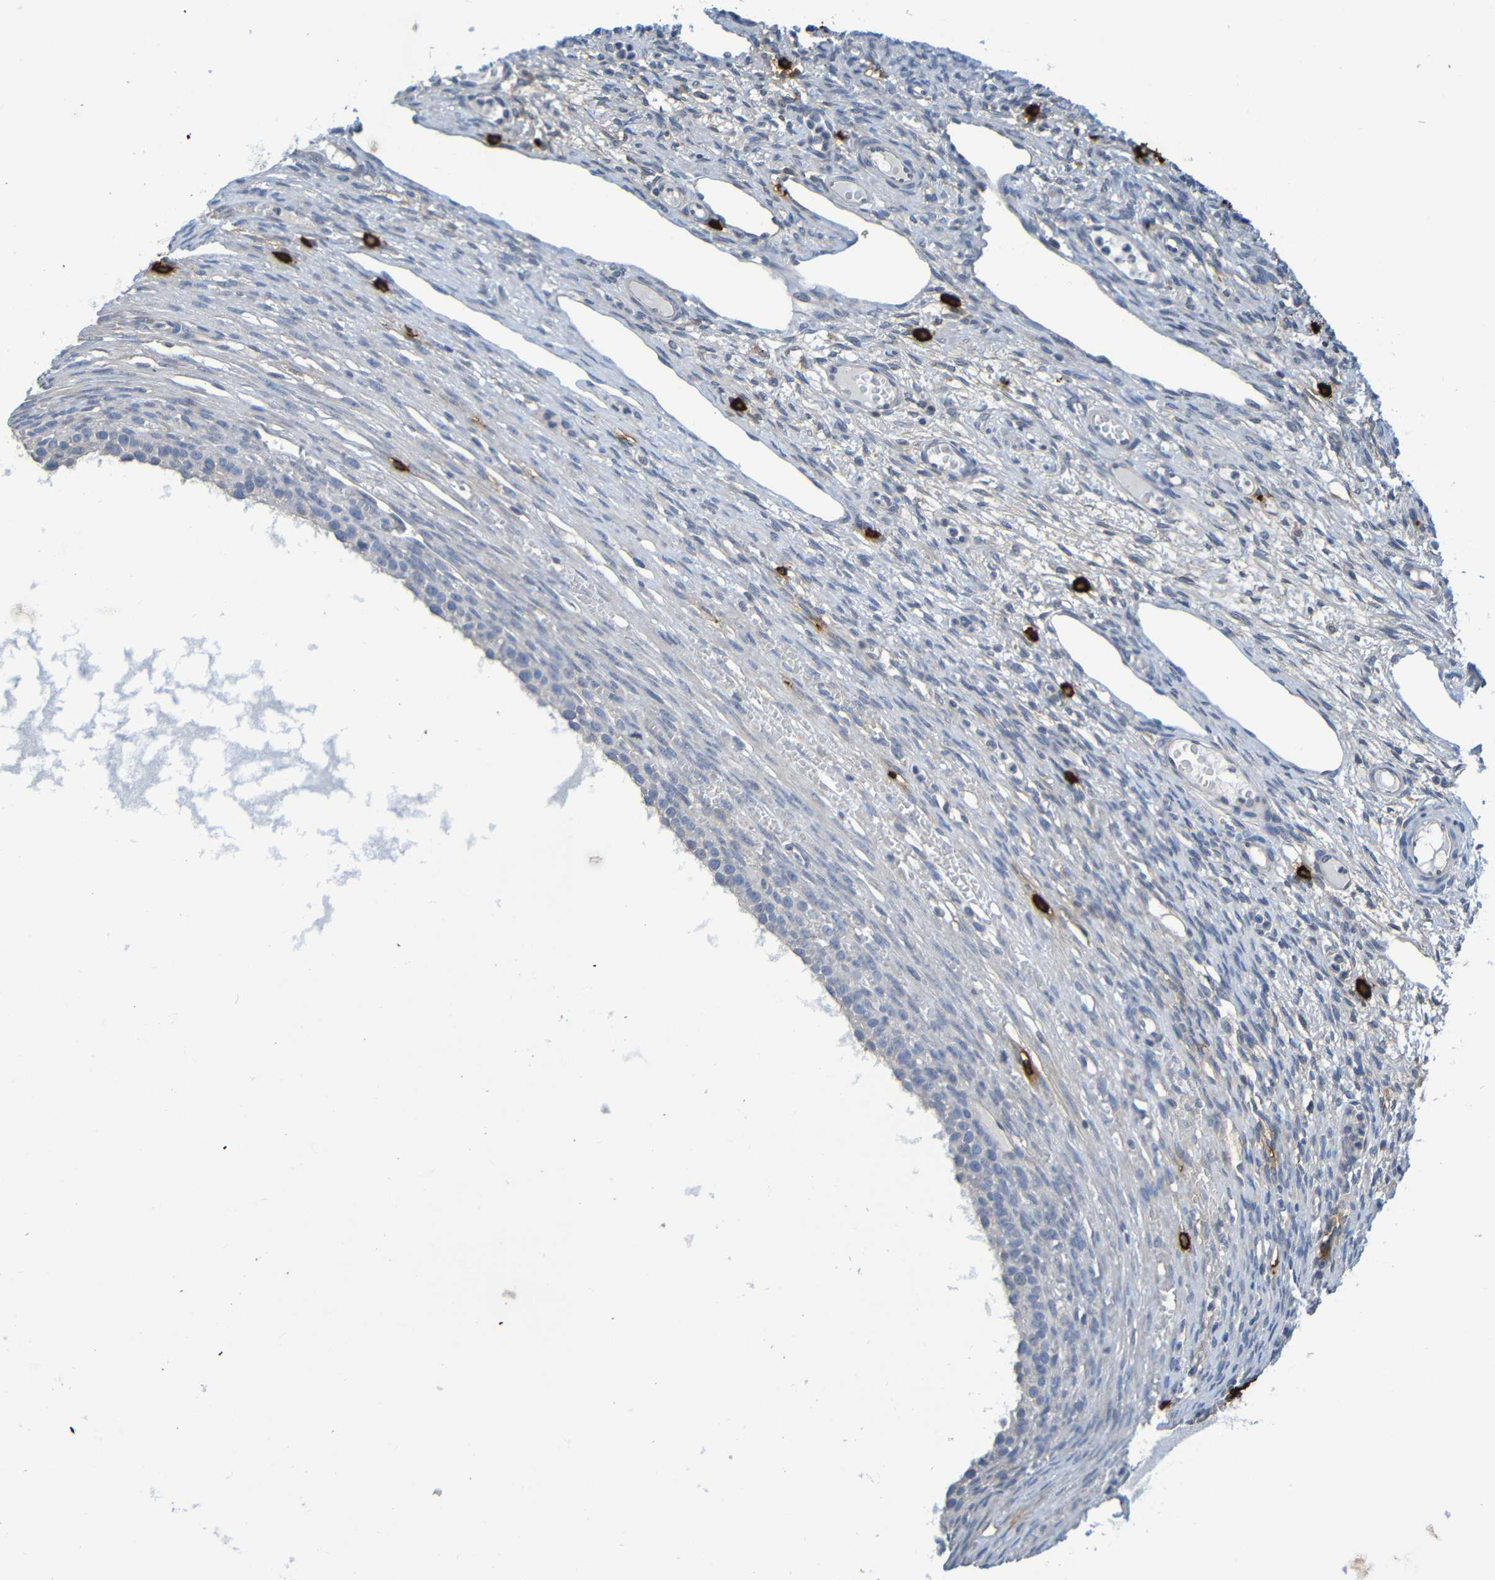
{"staining": {"intensity": "negative", "quantity": "none", "location": "none"}, "tissue": "ovary", "cell_type": "Ovarian stroma cells", "image_type": "normal", "snomed": [{"axis": "morphology", "description": "Normal tissue, NOS"}, {"axis": "topography", "description": "Ovary"}], "caption": "Benign ovary was stained to show a protein in brown. There is no significant expression in ovarian stroma cells. The staining was performed using DAB (3,3'-diaminobenzidine) to visualize the protein expression in brown, while the nuclei were stained in blue with hematoxylin (Magnification: 20x).", "gene": "C3AR1", "patient": {"sex": "female", "age": 33}}